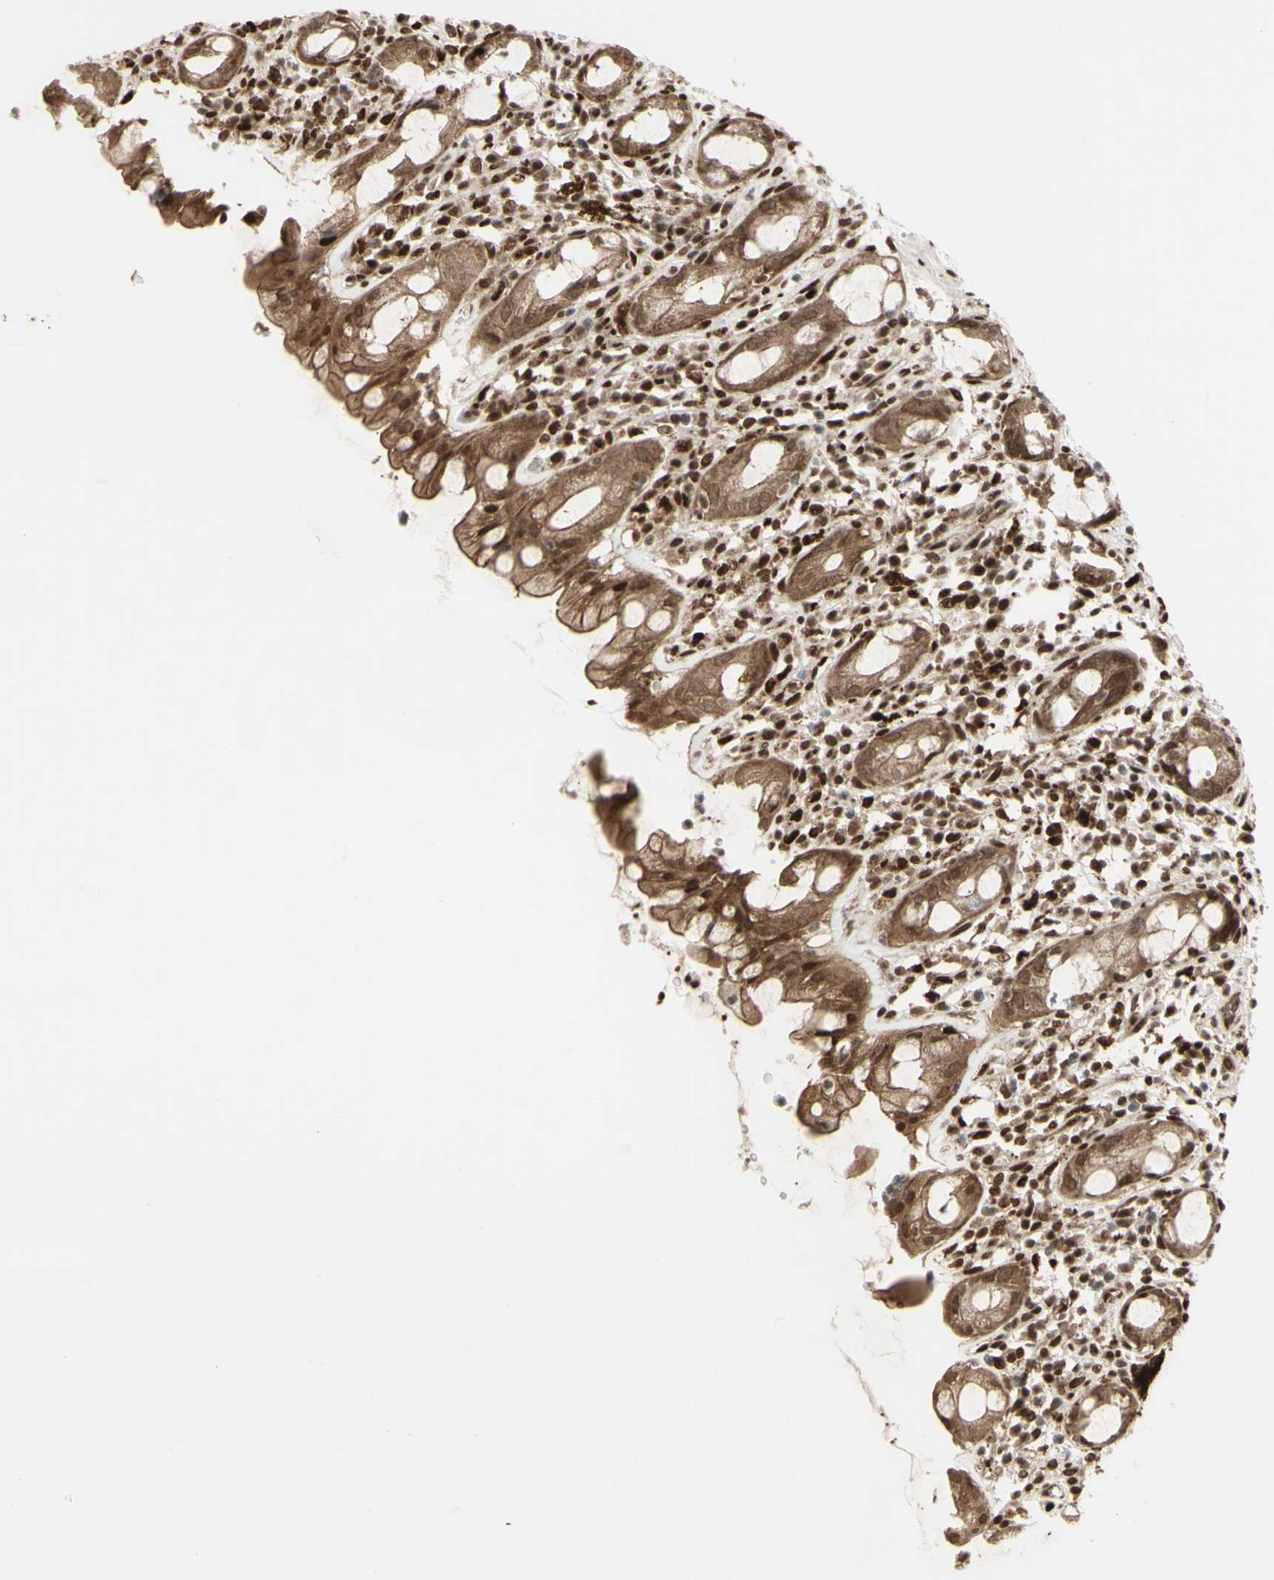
{"staining": {"intensity": "strong", "quantity": ">75%", "location": "cytoplasmic/membranous,nuclear"}, "tissue": "rectum", "cell_type": "Glandular cells", "image_type": "normal", "snomed": [{"axis": "morphology", "description": "Normal tissue, NOS"}, {"axis": "topography", "description": "Rectum"}], "caption": "Immunohistochemical staining of benign rectum demonstrates high levels of strong cytoplasmic/membranous,nuclear staining in approximately >75% of glandular cells.", "gene": "CBX1", "patient": {"sex": "male", "age": 44}}